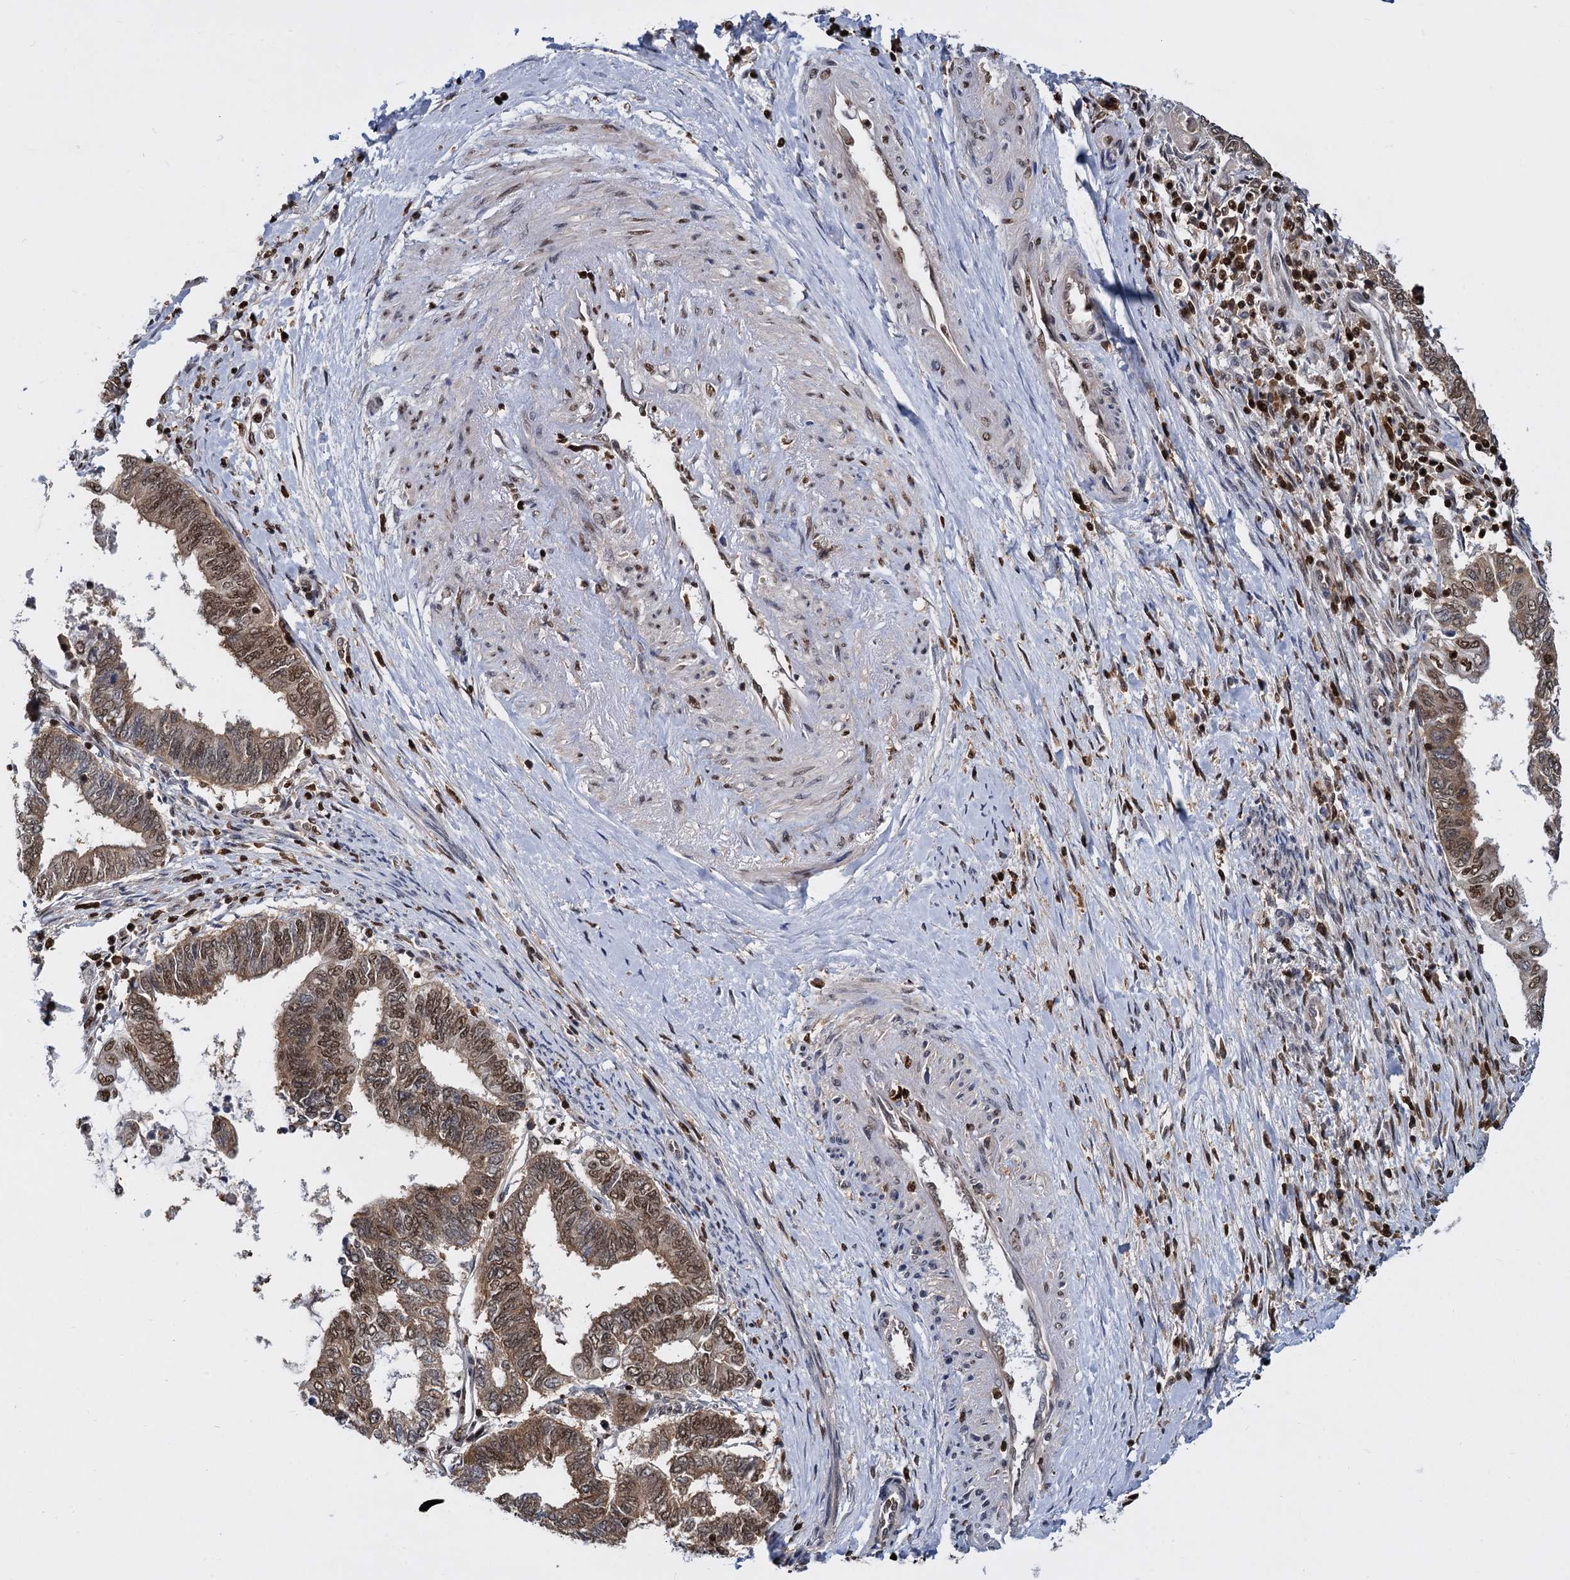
{"staining": {"intensity": "moderate", "quantity": ">75%", "location": "cytoplasmic/membranous,nuclear"}, "tissue": "endometrial cancer", "cell_type": "Tumor cells", "image_type": "cancer", "snomed": [{"axis": "morphology", "description": "Adenocarcinoma, NOS"}, {"axis": "topography", "description": "Uterus"}, {"axis": "topography", "description": "Endometrium"}], "caption": "This image exhibits adenocarcinoma (endometrial) stained with IHC to label a protein in brown. The cytoplasmic/membranous and nuclear of tumor cells show moderate positivity for the protein. Nuclei are counter-stained blue.", "gene": "DCPS", "patient": {"sex": "female", "age": 70}}